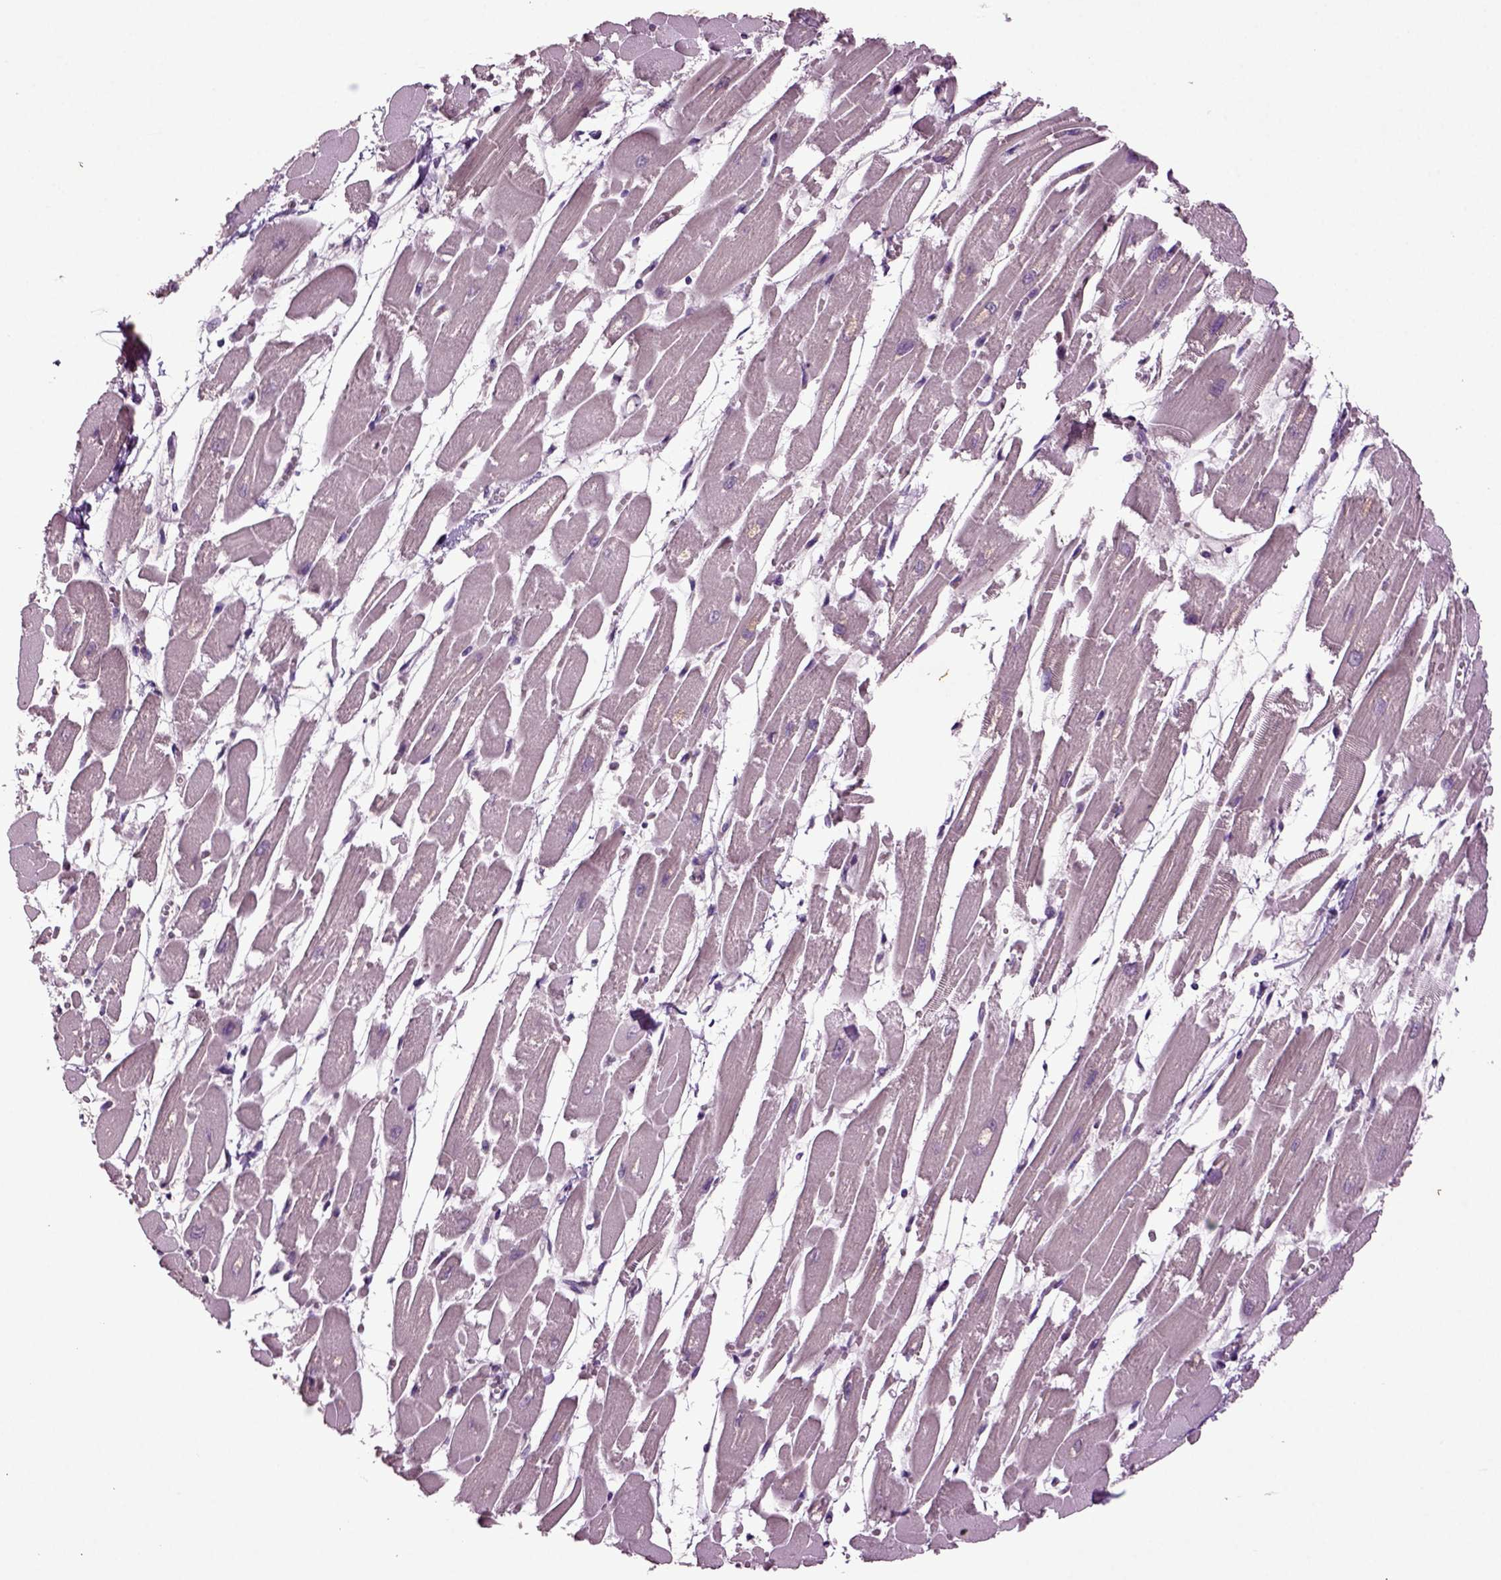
{"staining": {"intensity": "negative", "quantity": "none", "location": "none"}, "tissue": "heart muscle", "cell_type": "Cardiomyocytes", "image_type": "normal", "snomed": [{"axis": "morphology", "description": "Normal tissue, NOS"}, {"axis": "topography", "description": "Heart"}], "caption": "This is an IHC micrograph of normal heart muscle. There is no positivity in cardiomyocytes.", "gene": "SLC17A6", "patient": {"sex": "female", "age": 52}}